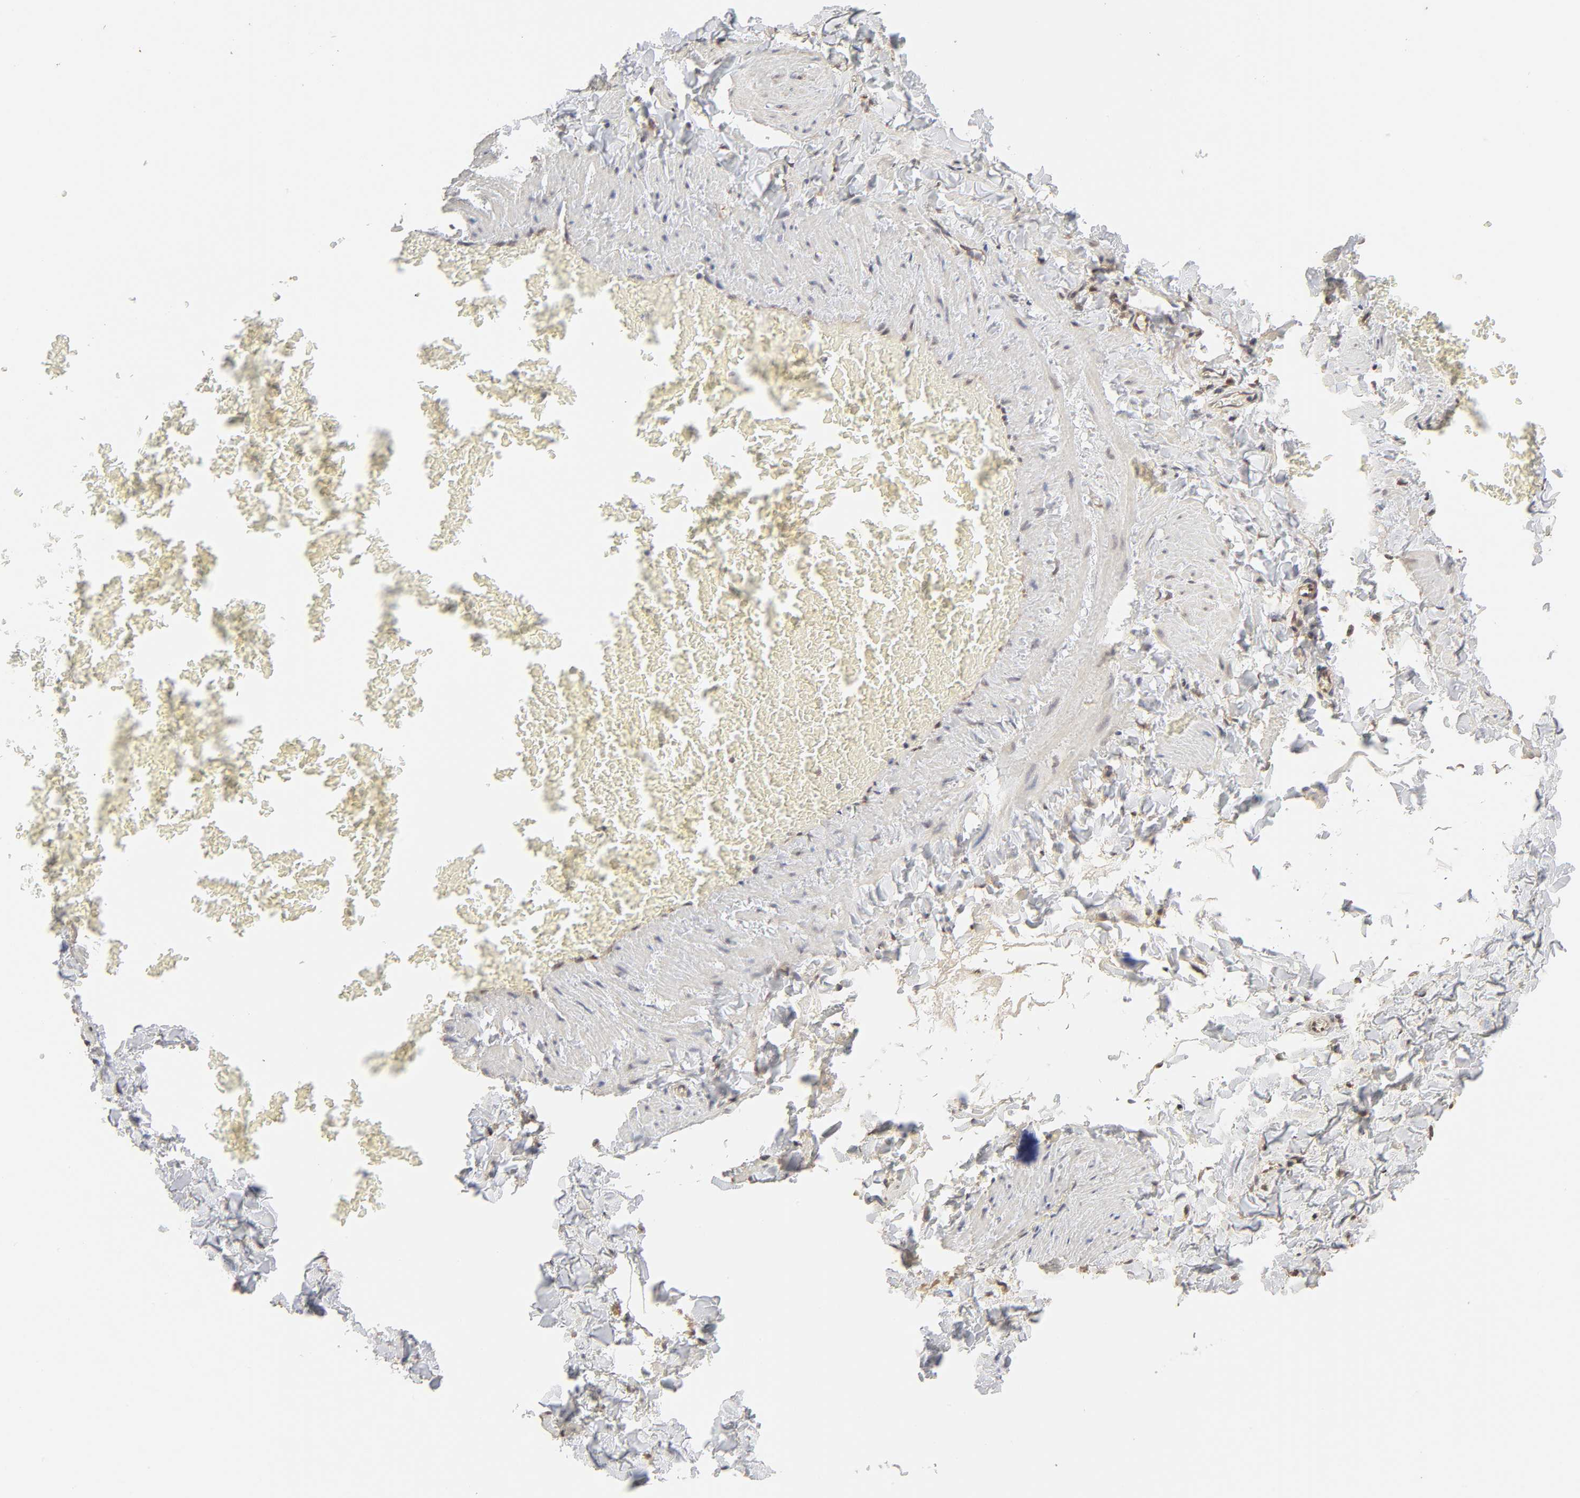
{"staining": {"intensity": "weak", "quantity": ">75%", "location": "cytoplasmic/membranous"}, "tissue": "soft tissue", "cell_type": "Fibroblasts", "image_type": "normal", "snomed": [{"axis": "morphology", "description": "Normal tissue, NOS"}, {"axis": "topography", "description": "Vascular tissue"}], "caption": "Weak cytoplasmic/membranous positivity for a protein is identified in about >75% of fibroblasts of normal soft tissue using IHC.", "gene": "MAPK1", "patient": {"sex": "male", "age": 41}}